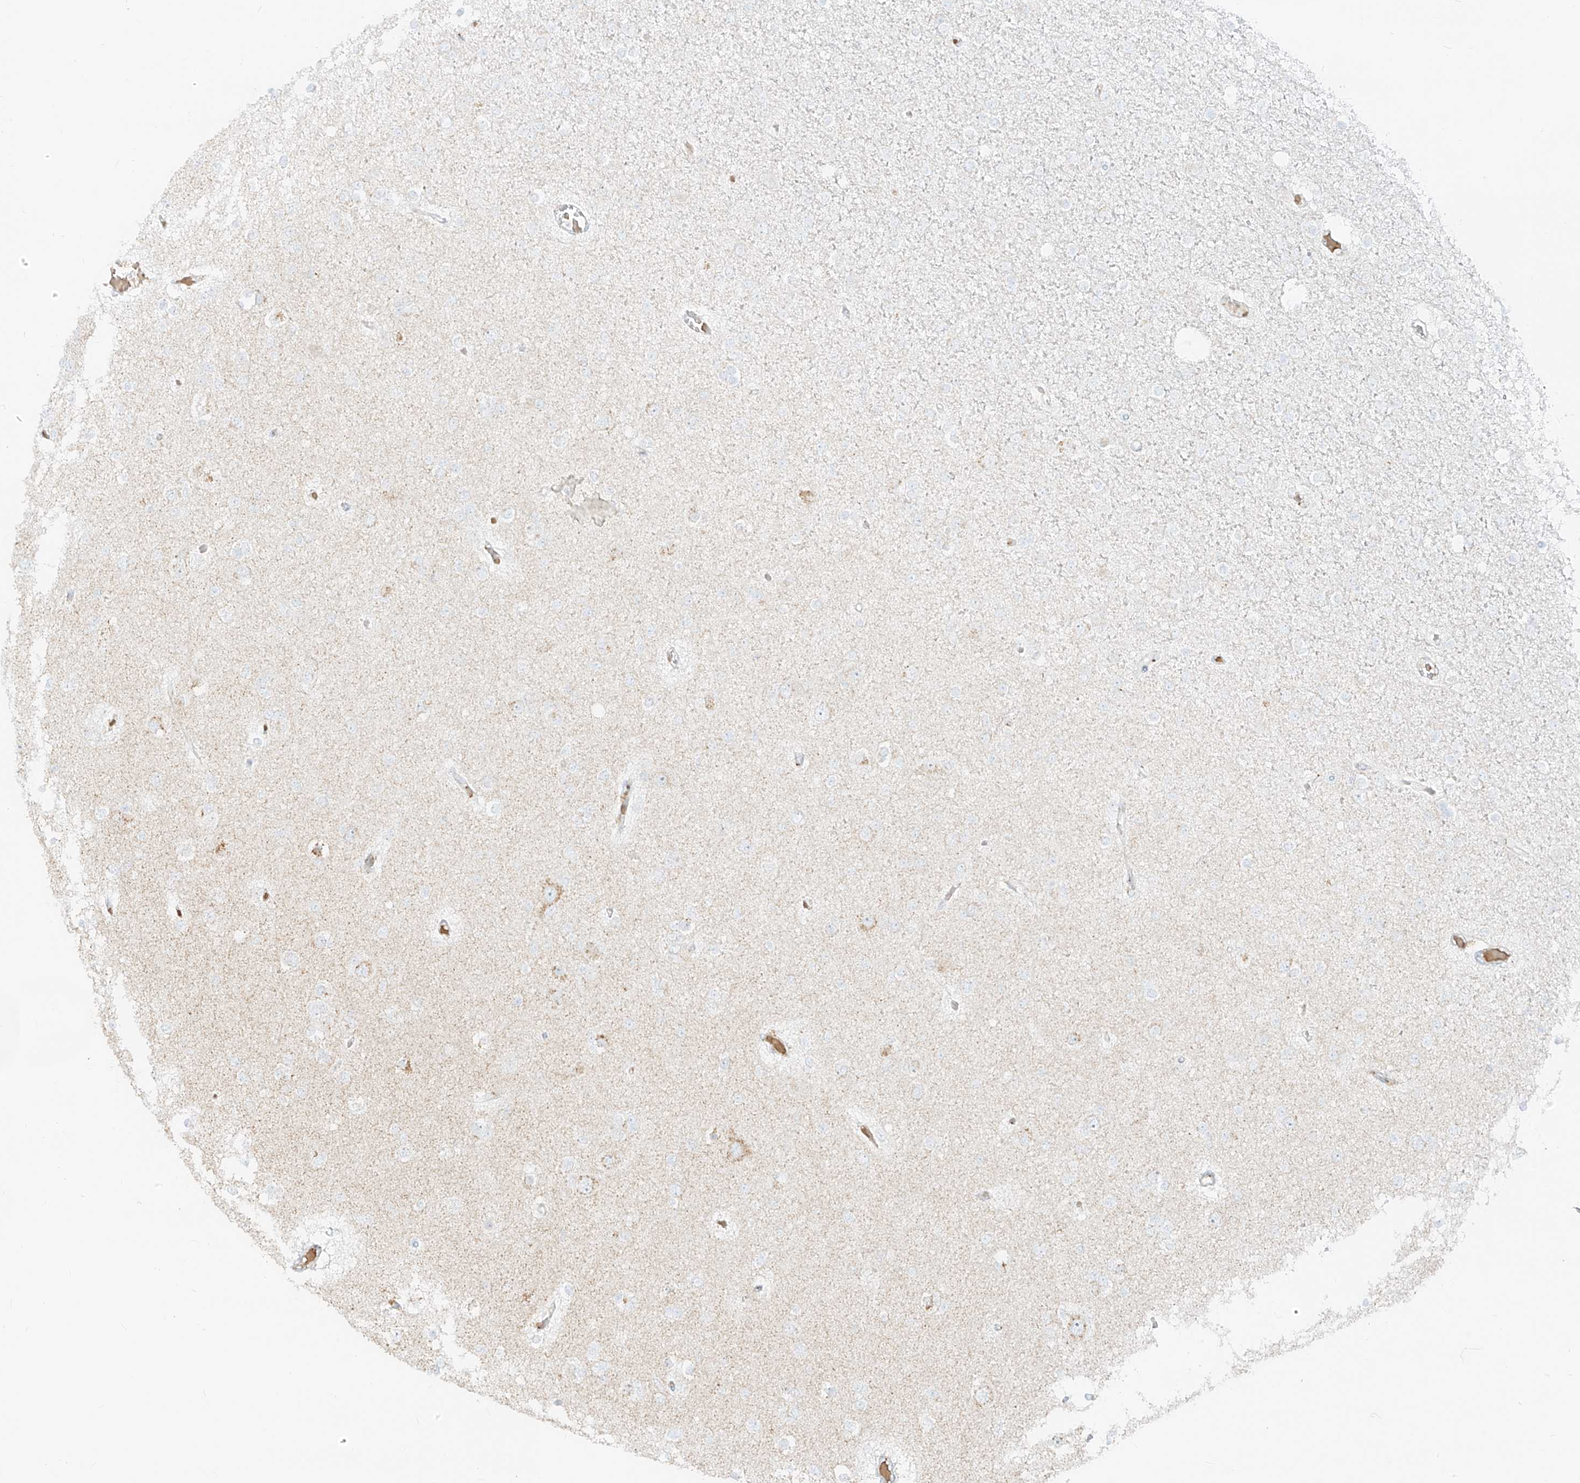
{"staining": {"intensity": "negative", "quantity": "none", "location": "none"}, "tissue": "glioma", "cell_type": "Tumor cells", "image_type": "cancer", "snomed": [{"axis": "morphology", "description": "Glioma, malignant, Low grade"}, {"axis": "topography", "description": "Brain"}], "caption": "Immunohistochemistry (IHC) micrograph of human glioma stained for a protein (brown), which shows no positivity in tumor cells.", "gene": "TMEM87B", "patient": {"sex": "female", "age": 22}}